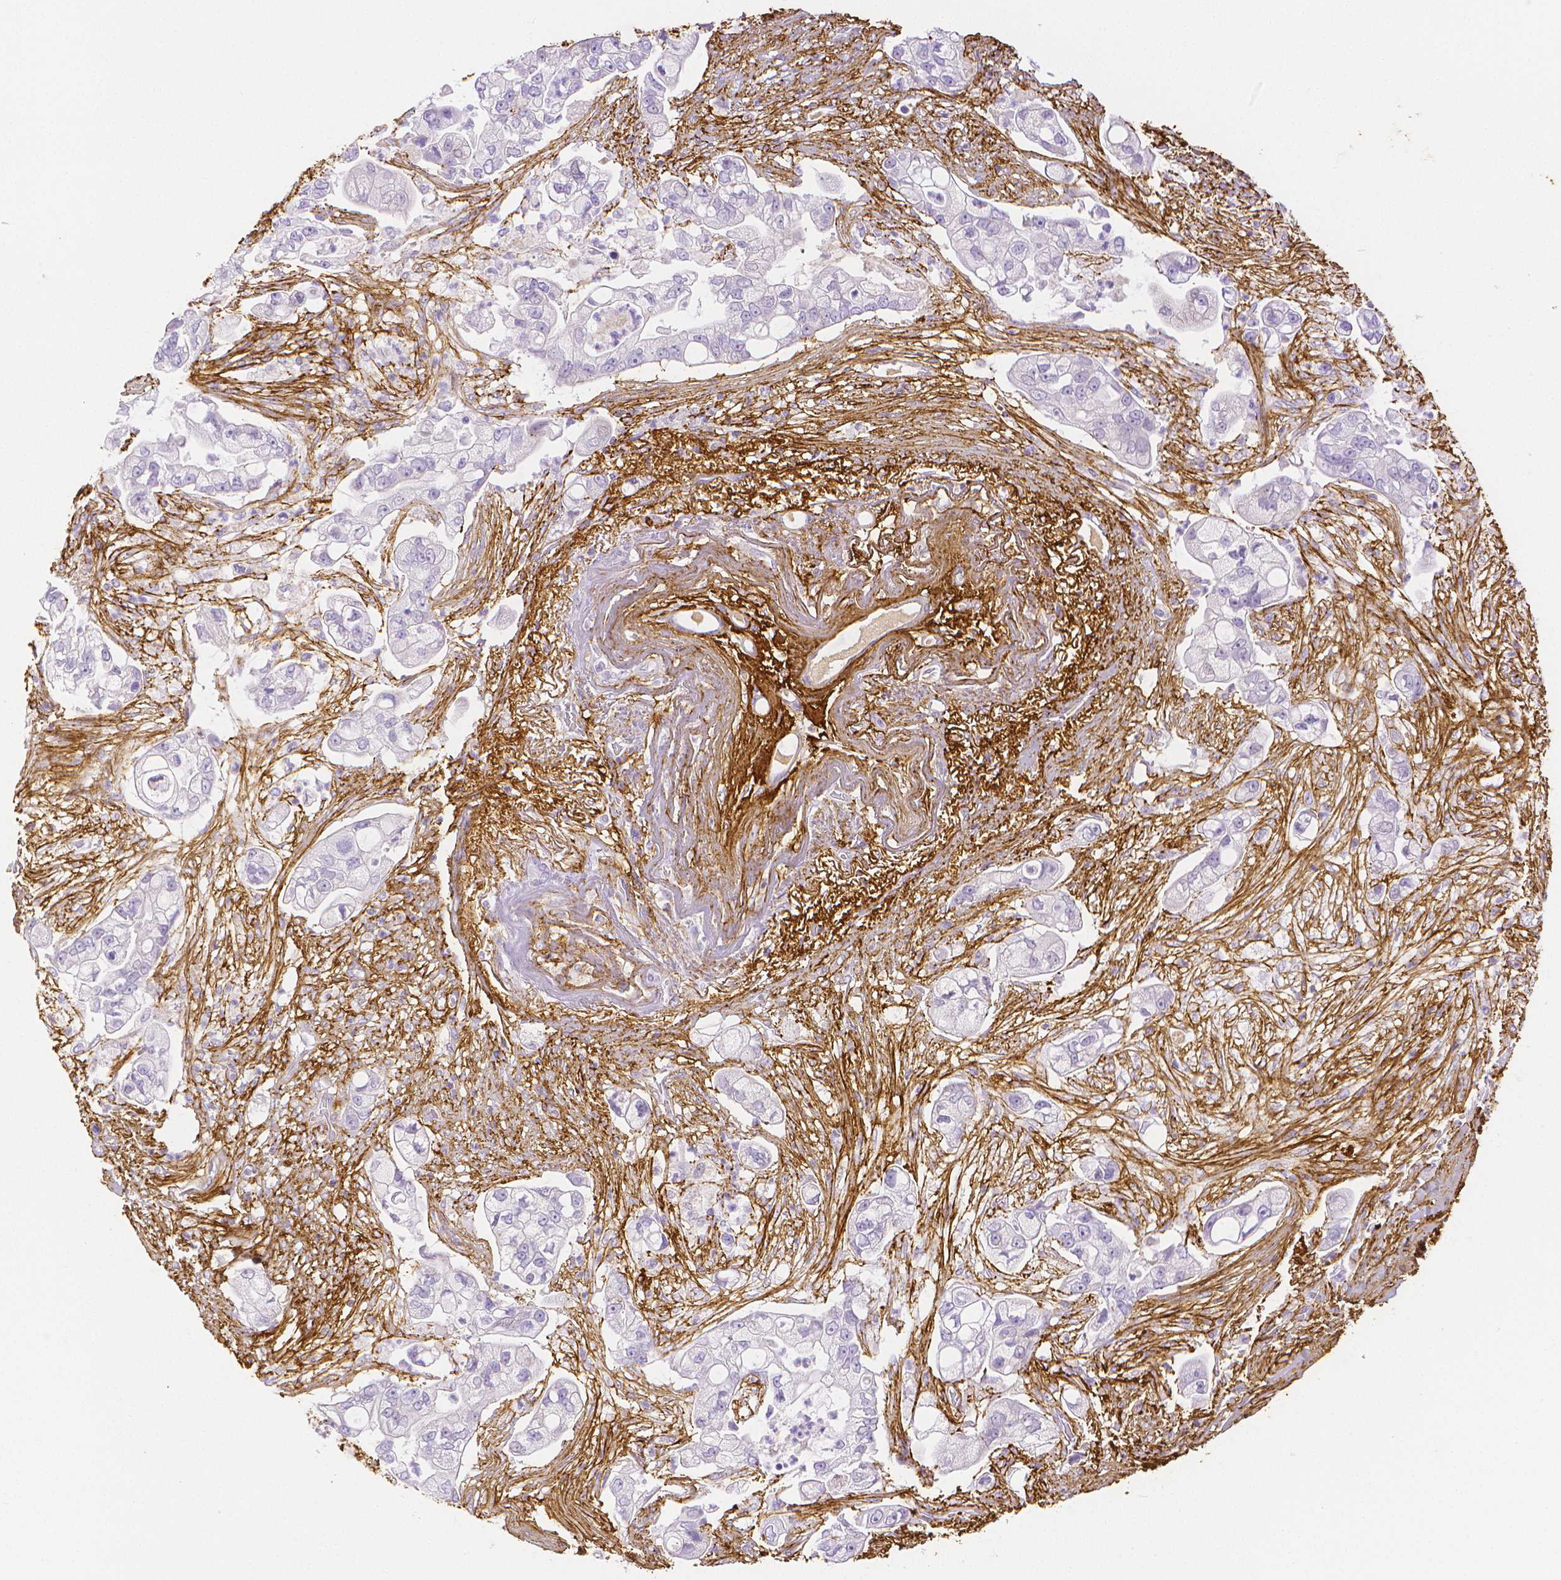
{"staining": {"intensity": "negative", "quantity": "none", "location": "none"}, "tissue": "pancreatic cancer", "cell_type": "Tumor cells", "image_type": "cancer", "snomed": [{"axis": "morphology", "description": "Adenocarcinoma, NOS"}, {"axis": "topography", "description": "Pancreas"}], "caption": "There is no significant positivity in tumor cells of pancreatic cancer (adenocarcinoma).", "gene": "FBN1", "patient": {"sex": "female", "age": 69}}